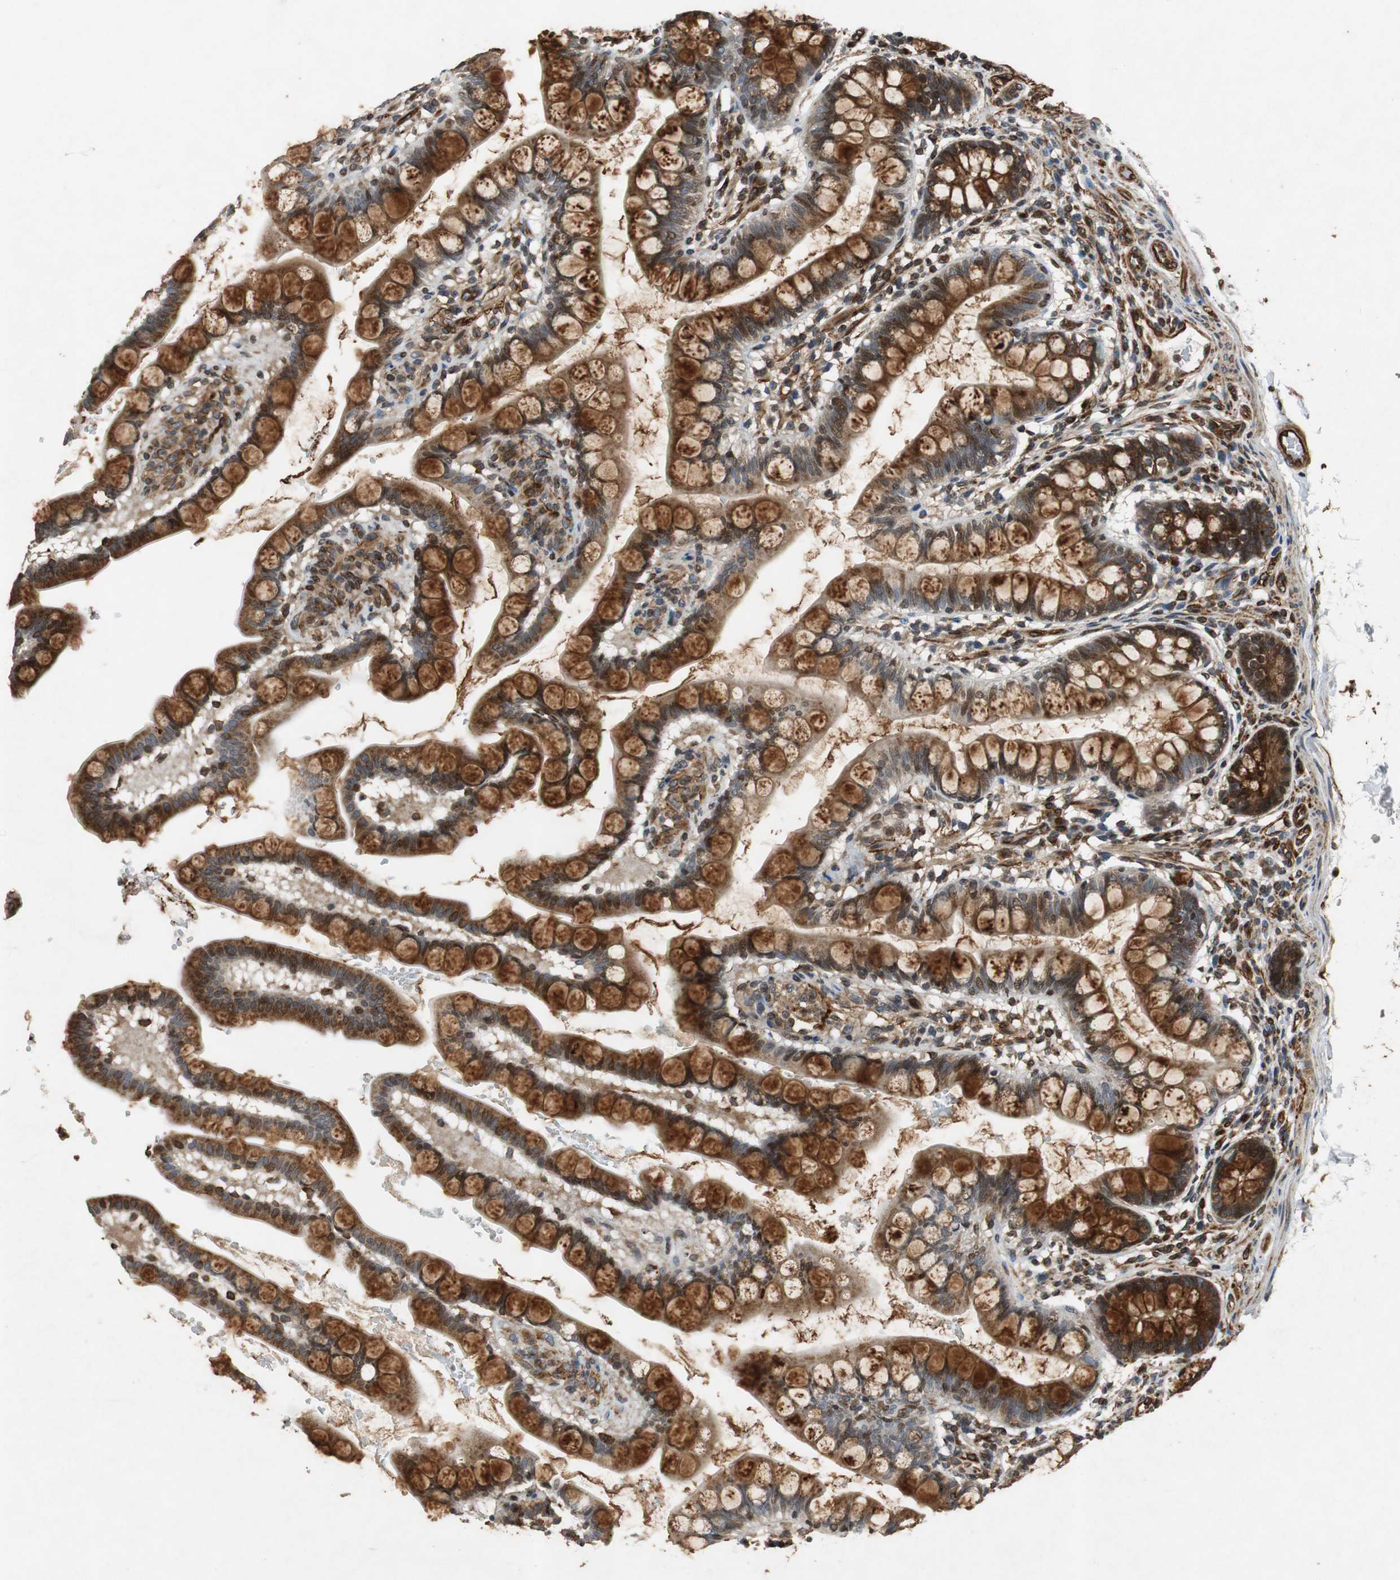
{"staining": {"intensity": "strong", "quantity": ">75%", "location": "cytoplasmic/membranous"}, "tissue": "small intestine", "cell_type": "Glandular cells", "image_type": "normal", "snomed": [{"axis": "morphology", "description": "Normal tissue, NOS"}, {"axis": "topography", "description": "Small intestine"}], "caption": "Immunohistochemical staining of normal small intestine reveals high levels of strong cytoplasmic/membranous staining in about >75% of glandular cells.", "gene": "TUBA4A", "patient": {"sex": "female", "age": 58}}